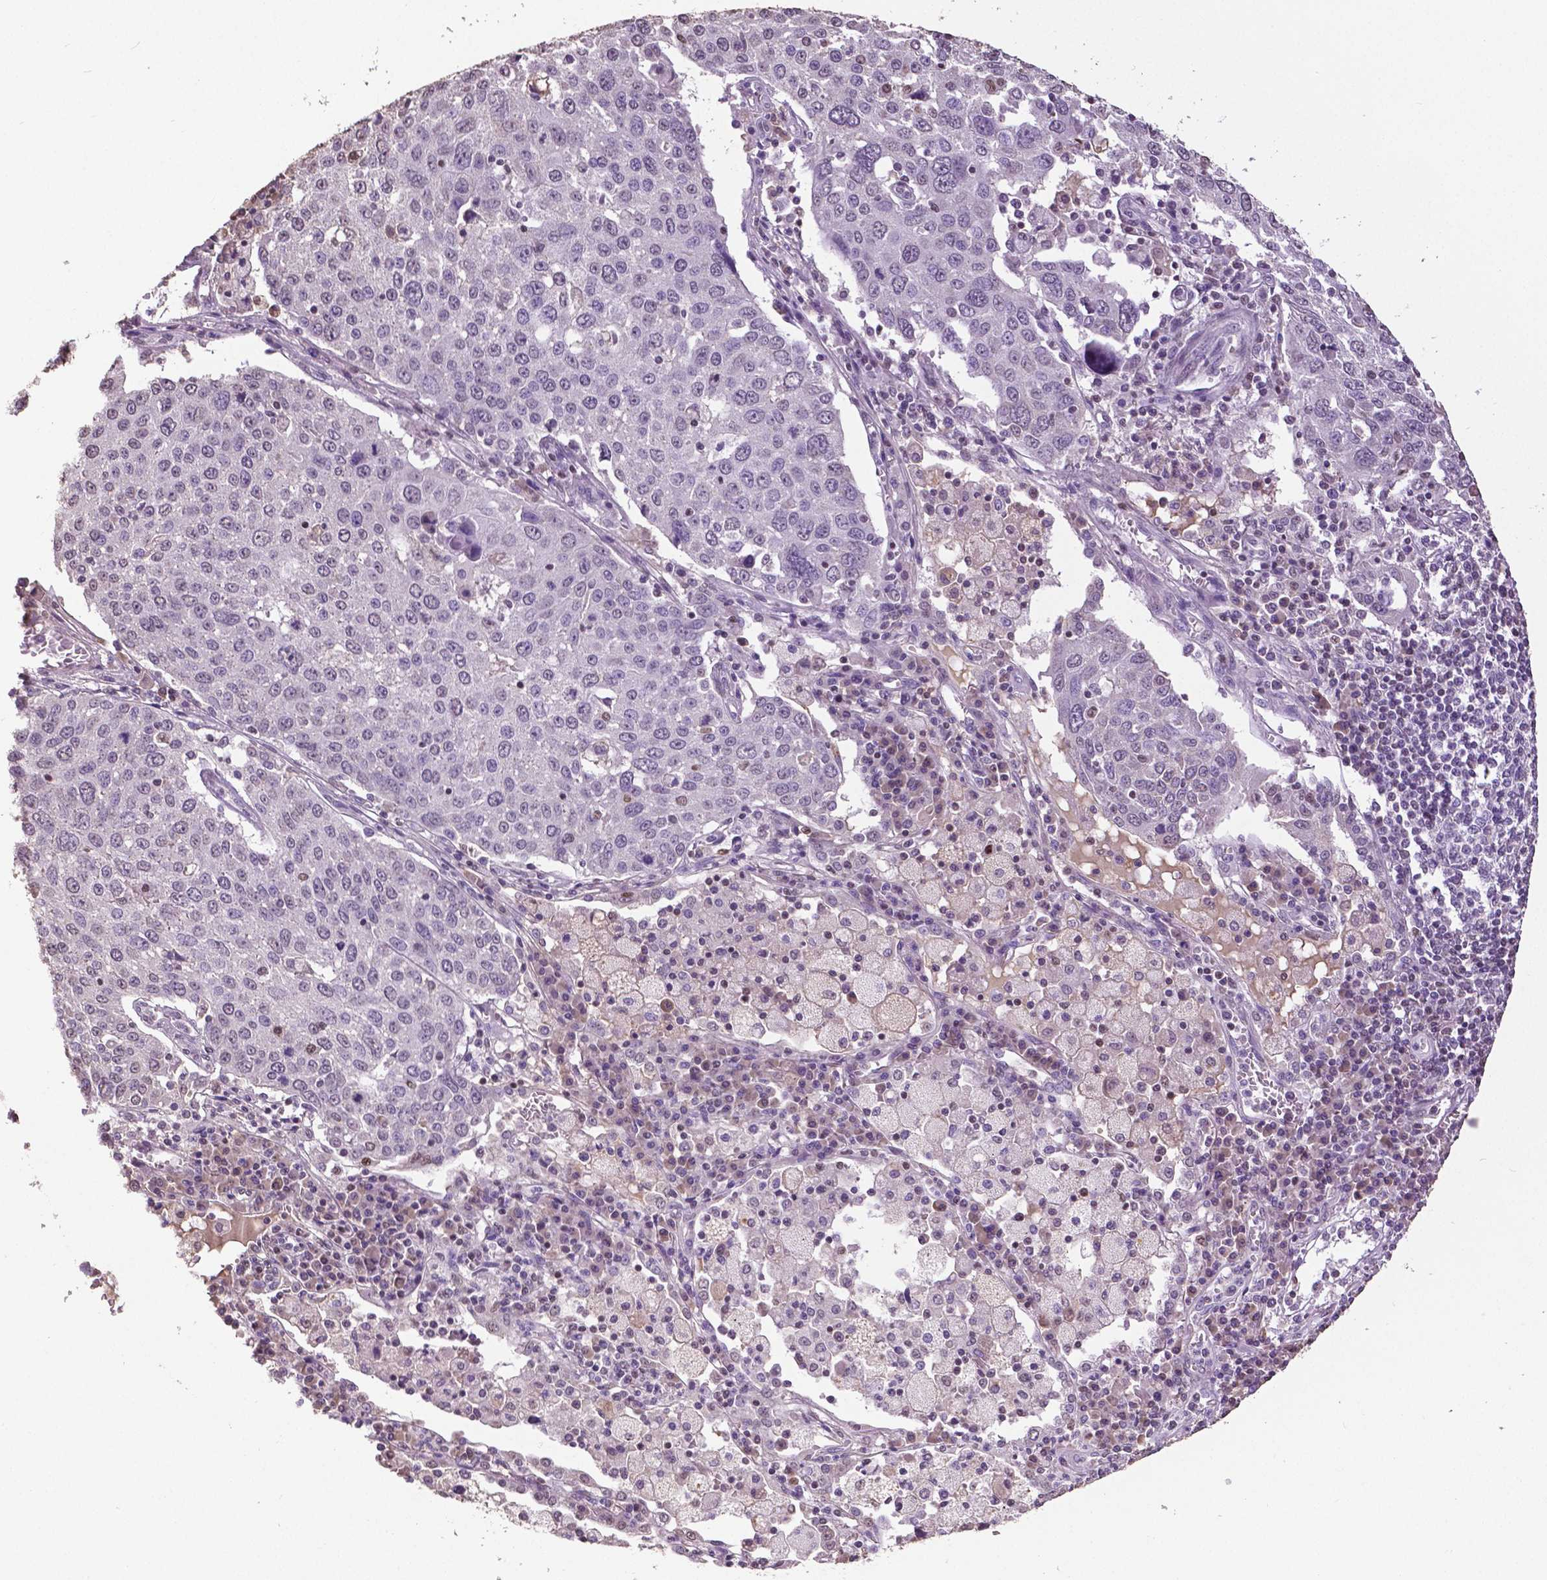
{"staining": {"intensity": "negative", "quantity": "none", "location": "none"}, "tissue": "lung cancer", "cell_type": "Tumor cells", "image_type": "cancer", "snomed": [{"axis": "morphology", "description": "Squamous cell carcinoma, NOS"}, {"axis": "topography", "description": "Lung"}], "caption": "An image of lung cancer stained for a protein displays no brown staining in tumor cells. (DAB (3,3'-diaminobenzidine) IHC, high magnification).", "gene": "RUNX3", "patient": {"sex": "male", "age": 65}}